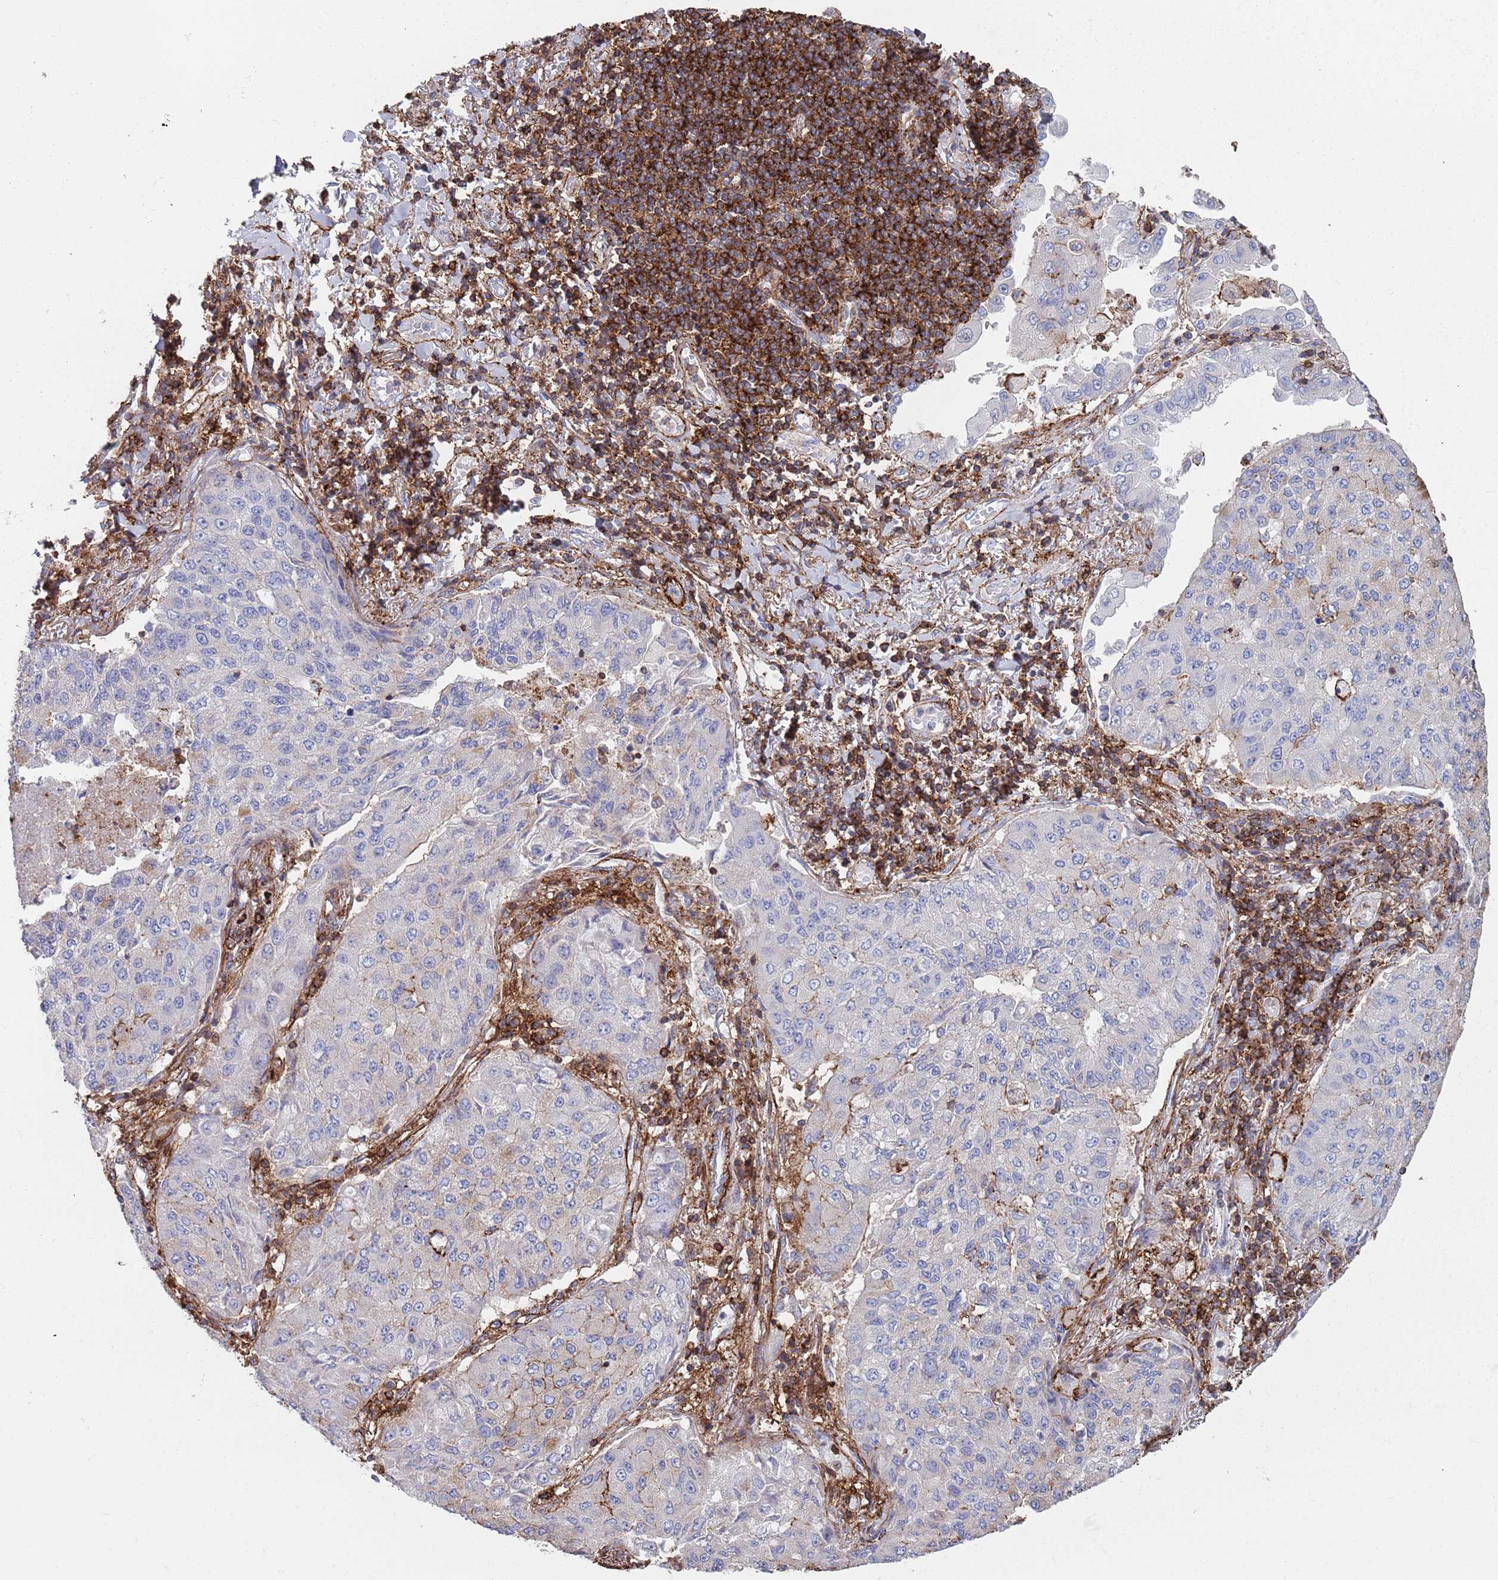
{"staining": {"intensity": "negative", "quantity": "none", "location": "none"}, "tissue": "lung cancer", "cell_type": "Tumor cells", "image_type": "cancer", "snomed": [{"axis": "morphology", "description": "Squamous cell carcinoma, NOS"}, {"axis": "topography", "description": "Lung"}], "caption": "Lung squamous cell carcinoma stained for a protein using immunohistochemistry exhibits no staining tumor cells.", "gene": "RNF144A", "patient": {"sex": "male", "age": 74}}